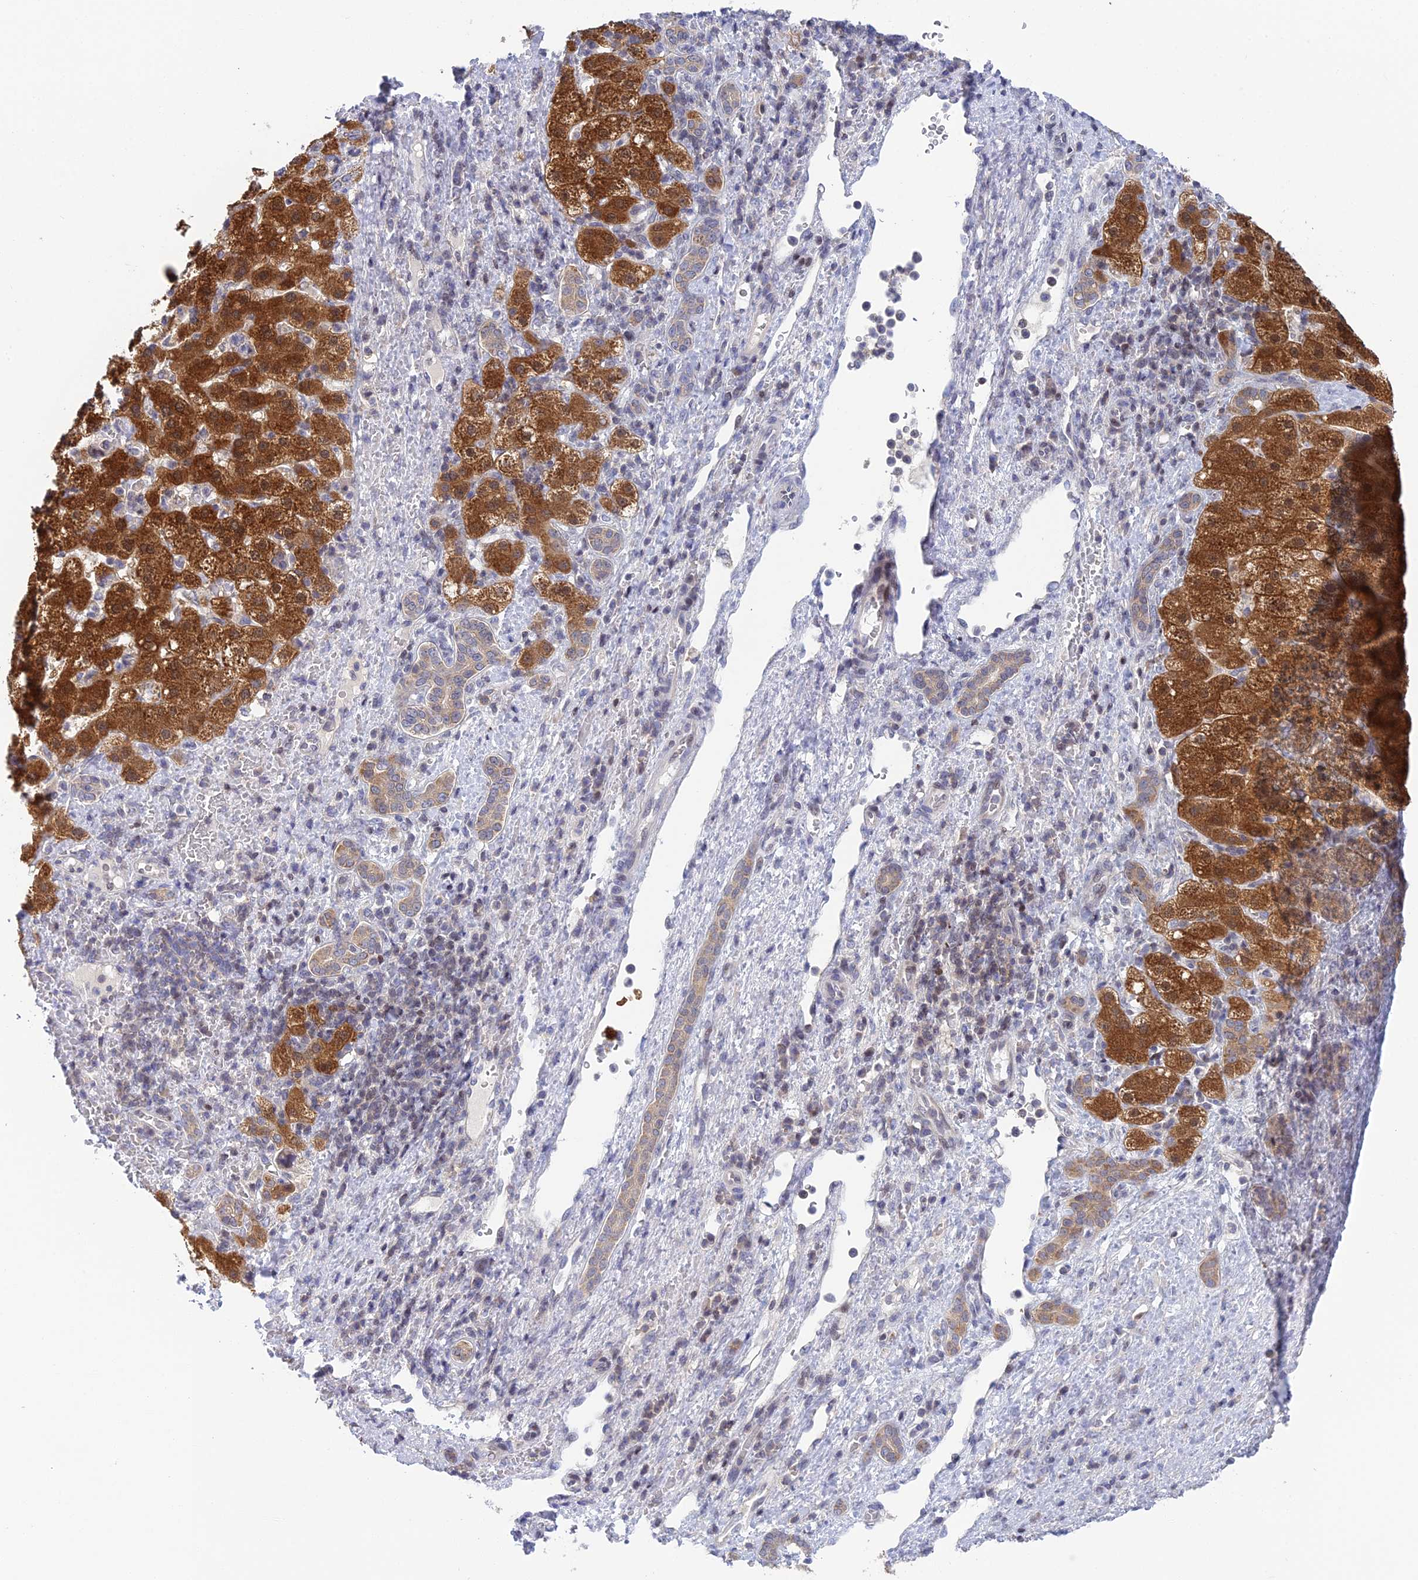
{"staining": {"intensity": "strong", "quantity": ">75%", "location": "cytoplasmic/membranous"}, "tissue": "liver cancer", "cell_type": "Tumor cells", "image_type": "cancer", "snomed": [{"axis": "morphology", "description": "Normal tissue, NOS"}, {"axis": "morphology", "description": "Carcinoma, Hepatocellular, NOS"}, {"axis": "topography", "description": "Liver"}], "caption": "Immunohistochemistry photomicrograph of liver hepatocellular carcinoma stained for a protein (brown), which exhibits high levels of strong cytoplasmic/membranous positivity in approximately >75% of tumor cells.", "gene": "ELOA2", "patient": {"sex": "male", "age": 57}}